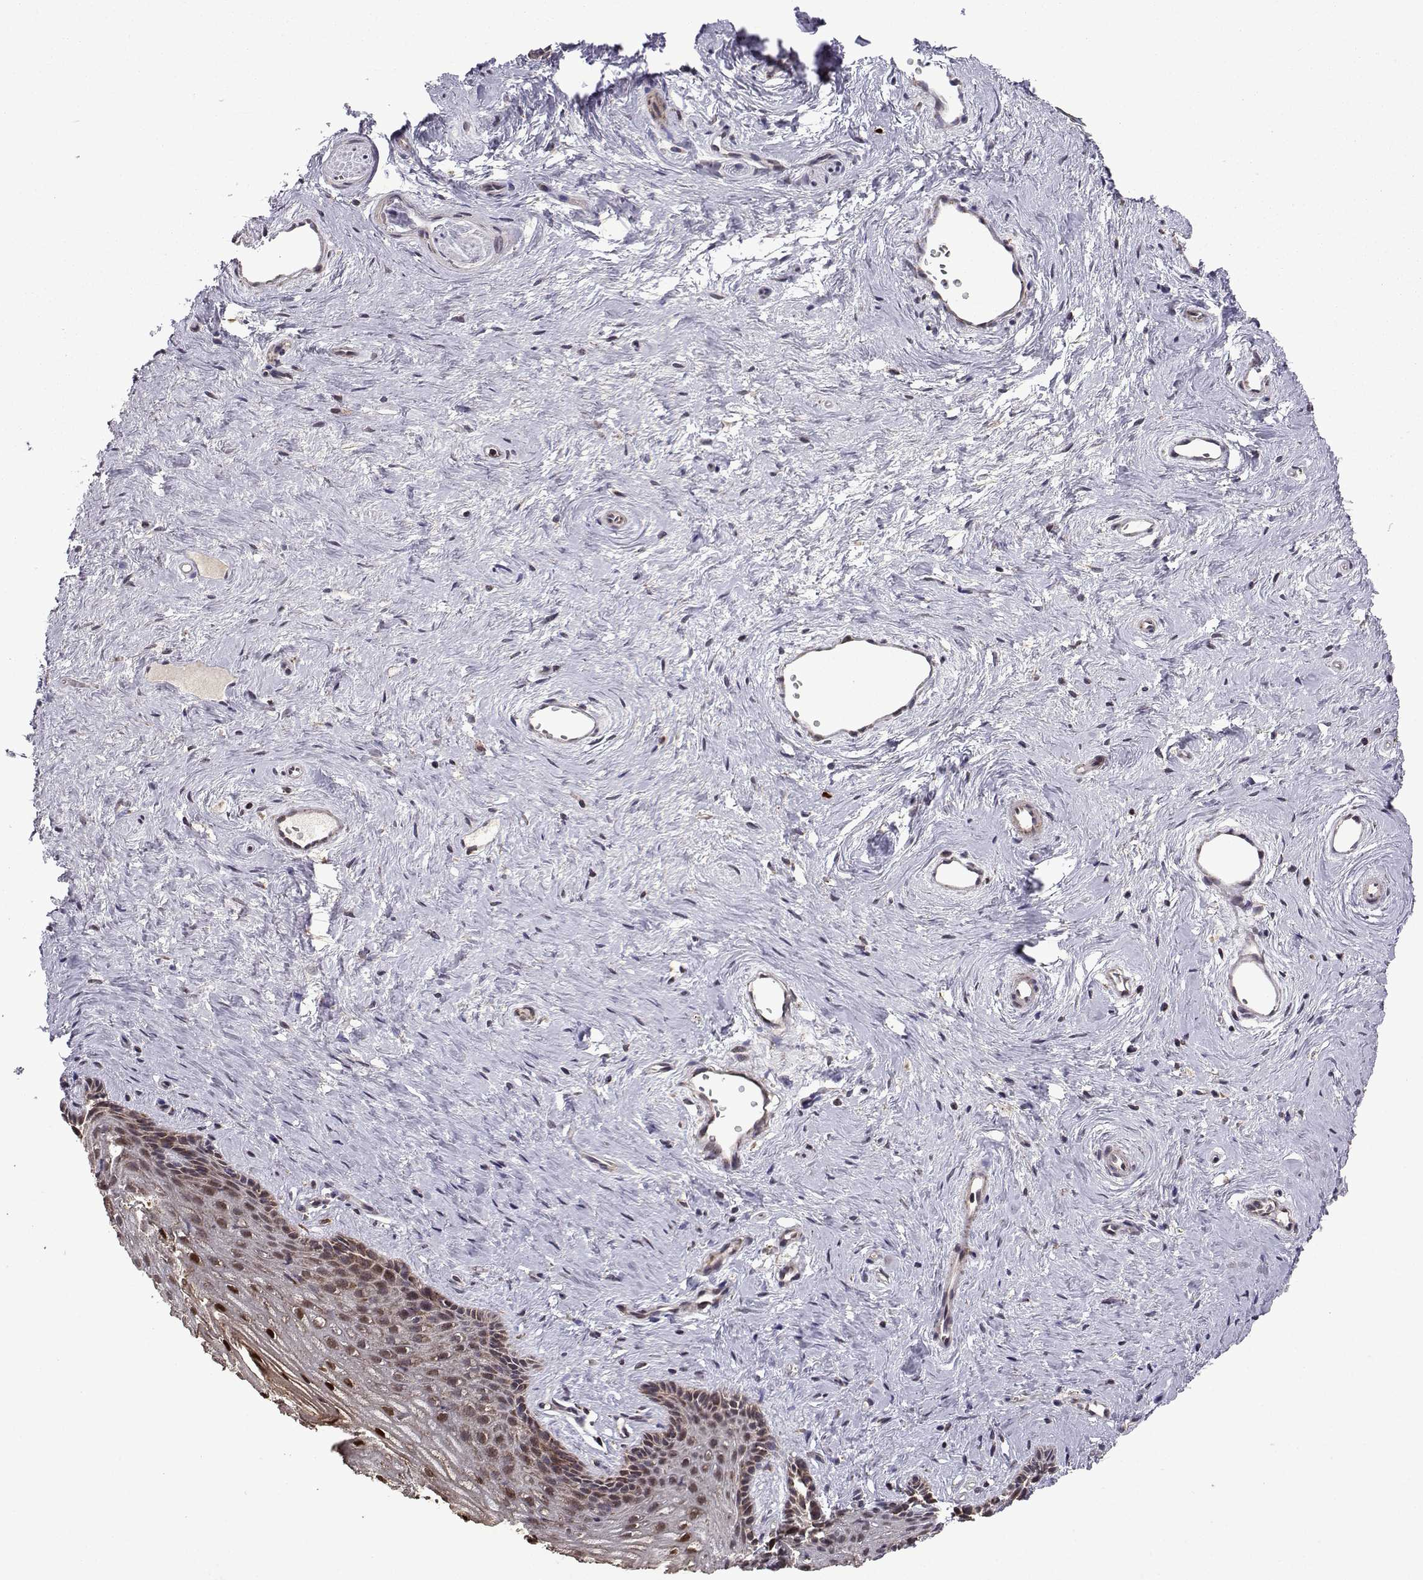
{"staining": {"intensity": "moderate", "quantity": "25%-75%", "location": "cytoplasmic/membranous"}, "tissue": "vagina", "cell_type": "Squamous epithelial cells", "image_type": "normal", "snomed": [{"axis": "morphology", "description": "Normal tissue, NOS"}, {"axis": "topography", "description": "Vagina"}], "caption": "DAB immunohistochemical staining of benign vagina demonstrates moderate cytoplasmic/membranous protein positivity in approximately 25%-75% of squamous epithelial cells. (DAB (3,3'-diaminobenzidine) IHC, brown staining for protein, blue staining for nuclei).", "gene": "TAB2", "patient": {"sex": "female", "age": 45}}